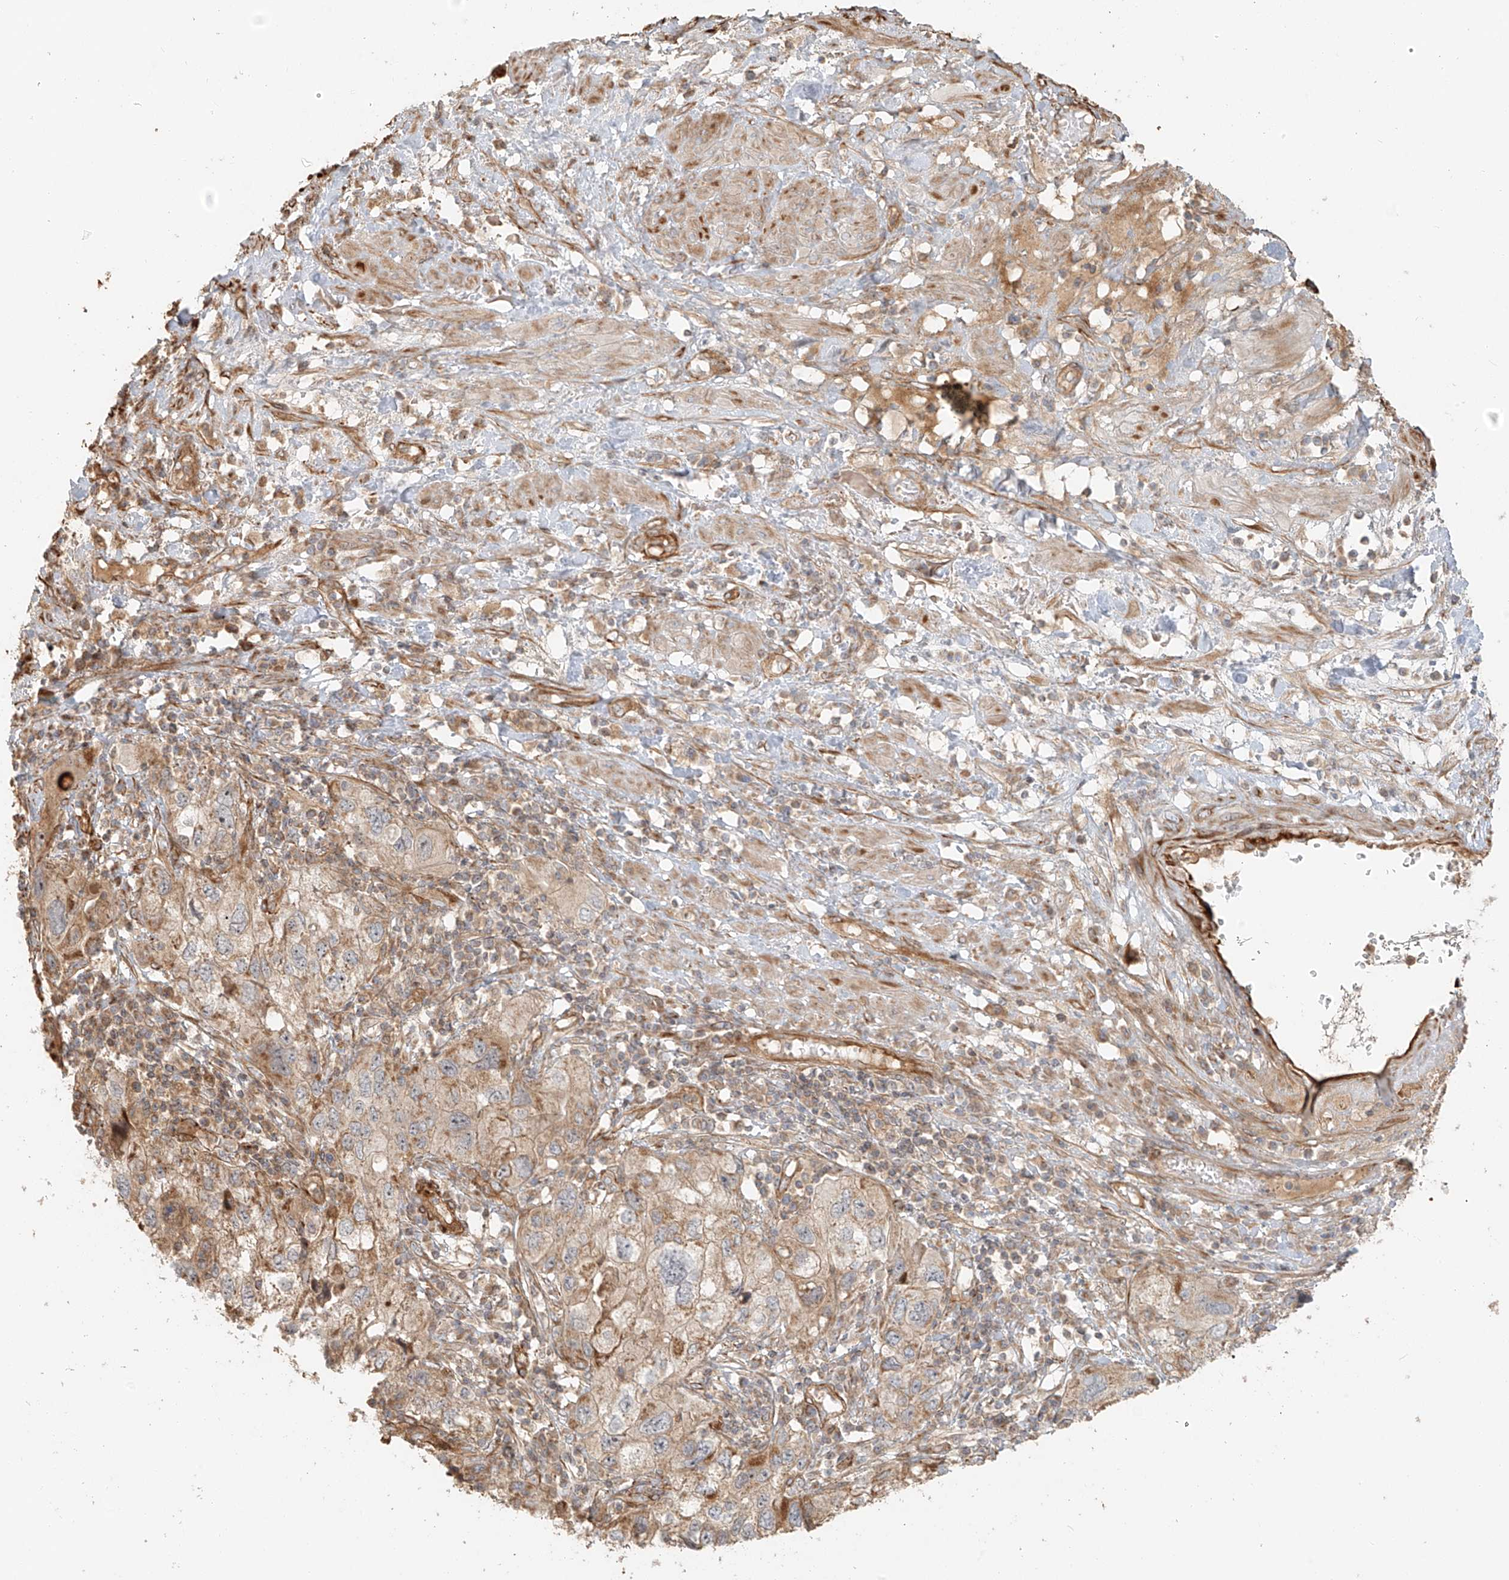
{"staining": {"intensity": "weak", "quantity": ">75%", "location": "cytoplasmic/membranous"}, "tissue": "endometrial cancer", "cell_type": "Tumor cells", "image_type": "cancer", "snomed": [{"axis": "morphology", "description": "Adenocarcinoma, NOS"}, {"axis": "topography", "description": "Endometrium"}], "caption": "Immunohistochemistry (DAB (3,3'-diaminobenzidine)) staining of human endometrial adenocarcinoma exhibits weak cytoplasmic/membranous protein staining in about >75% of tumor cells.", "gene": "MIPEP", "patient": {"sex": "female", "age": 49}}